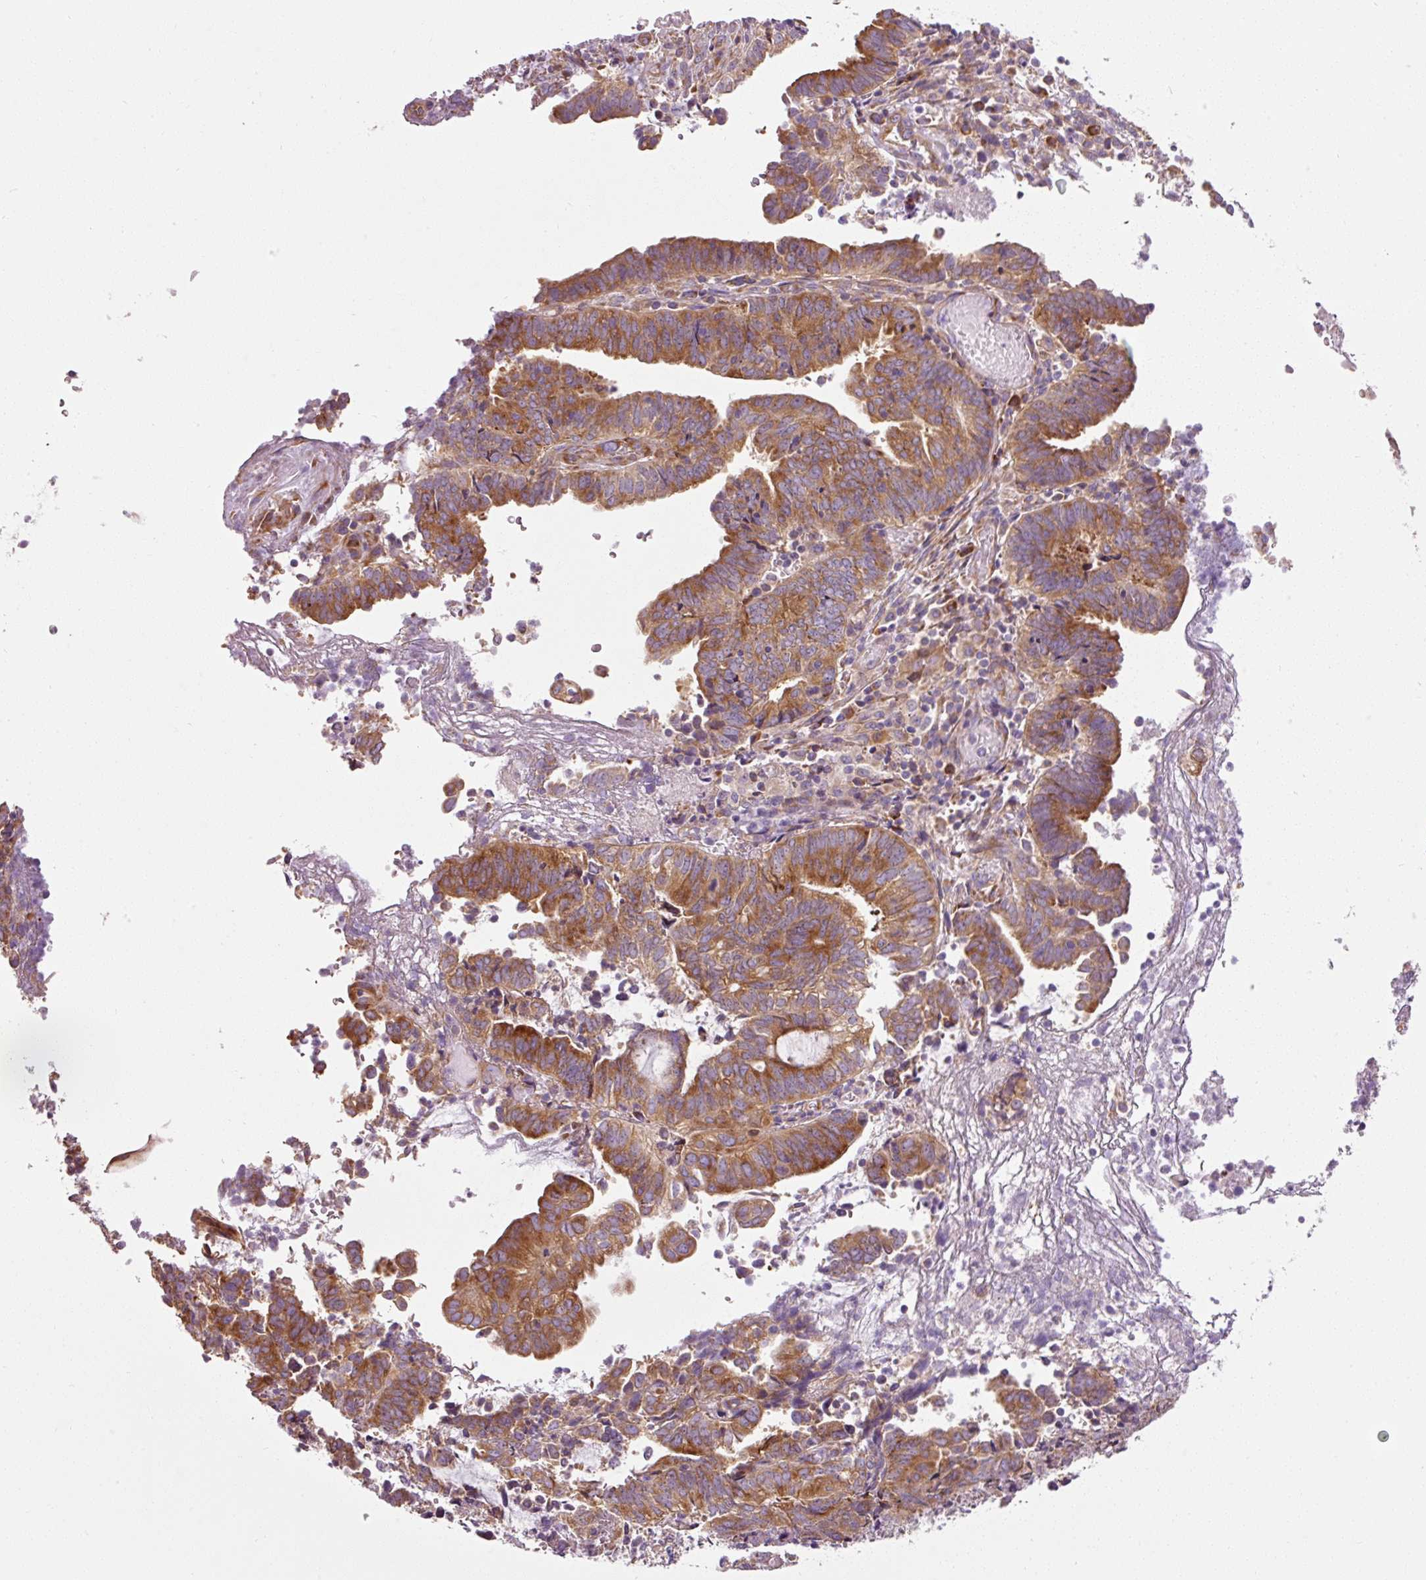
{"staining": {"intensity": "strong", "quantity": ">75%", "location": "cytoplasmic/membranous"}, "tissue": "endometrial cancer", "cell_type": "Tumor cells", "image_type": "cancer", "snomed": [{"axis": "morphology", "description": "Adenocarcinoma, NOS"}, {"axis": "topography", "description": "Uterus"}, {"axis": "topography", "description": "Endometrium"}], "caption": "Immunohistochemistry (DAB) staining of human endometrial adenocarcinoma shows strong cytoplasmic/membranous protein positivity in approximately >75% of tumor cells.", "gene": "RPL10A", "patient": {"sex": "female", "age": 70}}